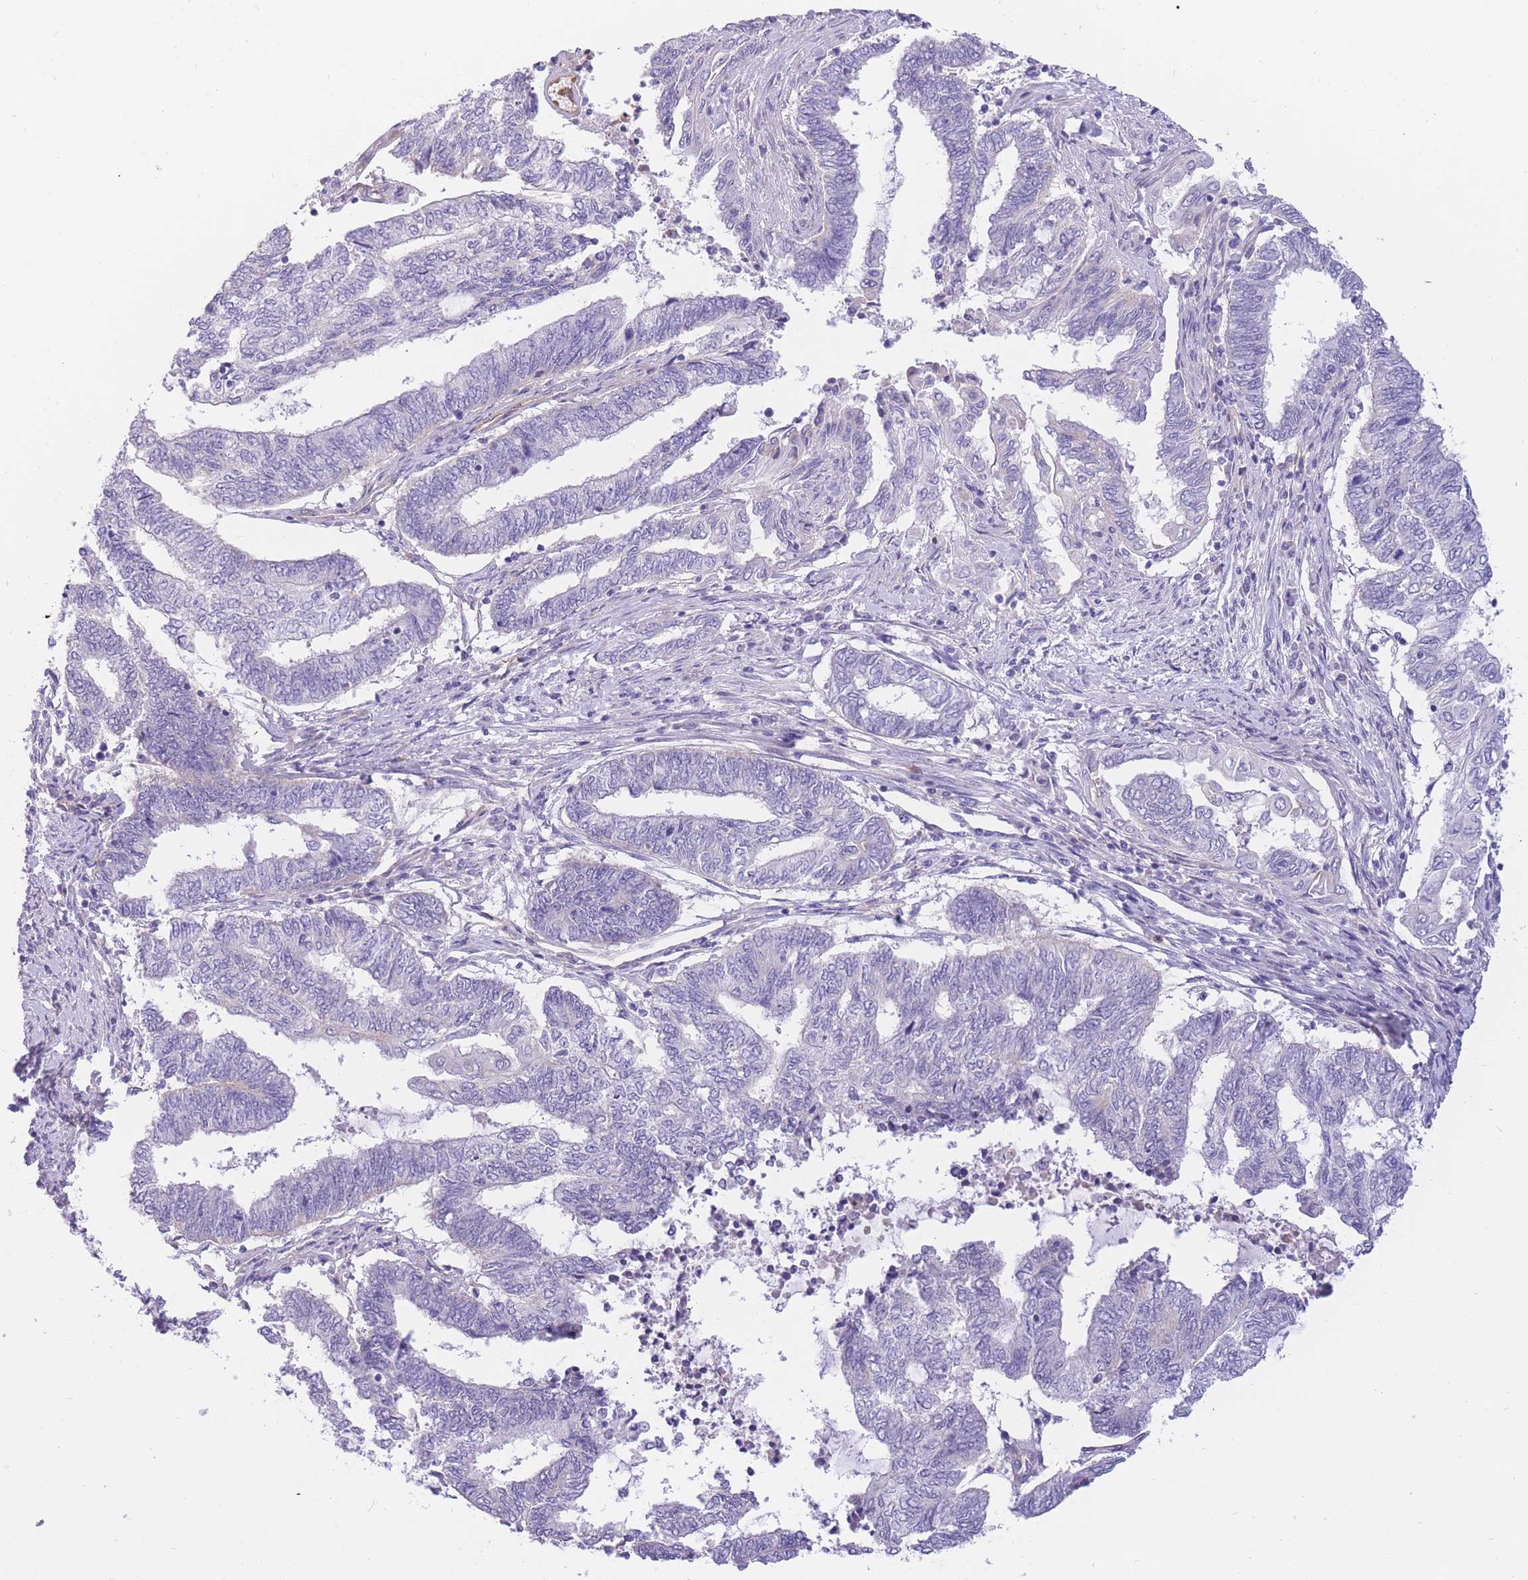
{"staining": {"intensity": "negative", "quantity": "none", "location": "none"}, "tissue": "endometrial cancer", "cell_type": "Tumor cells", "image_type": "cancer", "snomed": [{"axis": "morphology", "description": "Adenocarcinoma, NOS"}, {"axis": "topography", "description": "Uterus"}, {"axis": "topography", "description": "Endometrium"}], "caption": "The immunohistochemistry (IHC) photomicrograph has no significant positivity in tumor cells of endometrial cancer (adenocarcinoma) tissue.", "gene": "SULT1A1", "patient": {"sex": "female", "age": 70}}